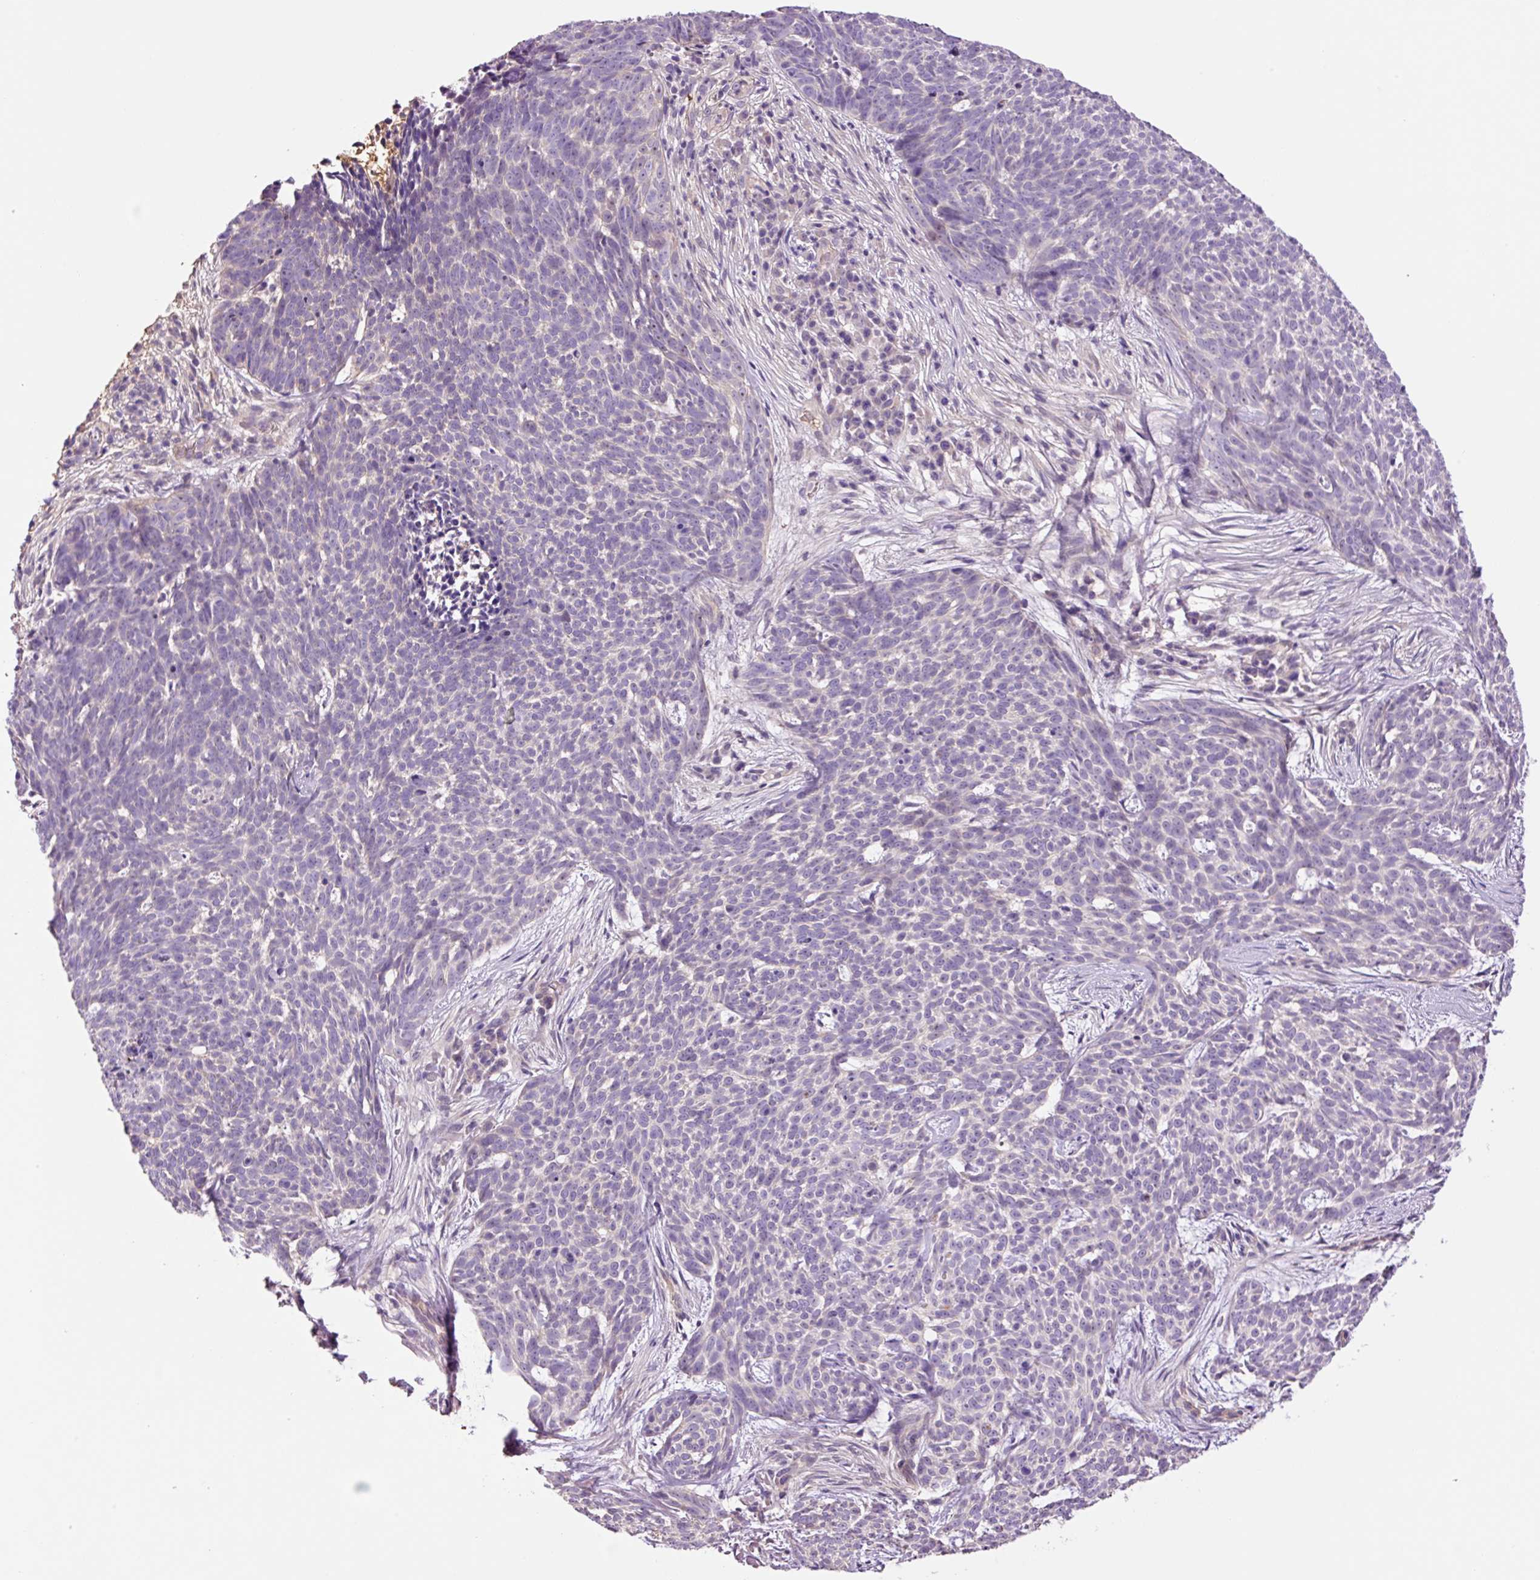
{"staining": {"intensity": "negative", "quantity": "none", "location": "none"}, "tissue": "skin cancer", "cell_type": "Tumor cells", "image_type": "cancer", "snomed": [{"axis": "morphology", "description": "Basal cell carcinoma"}, {"axis": "topography", "description": "Skin"}], "caption": "The IHC photomicrograph has no significant positivity in tumor cells of skin basal cell carcinoma tissue.", "gene": "TMEM235", "patient": {"sex": "female", "age": 93}}